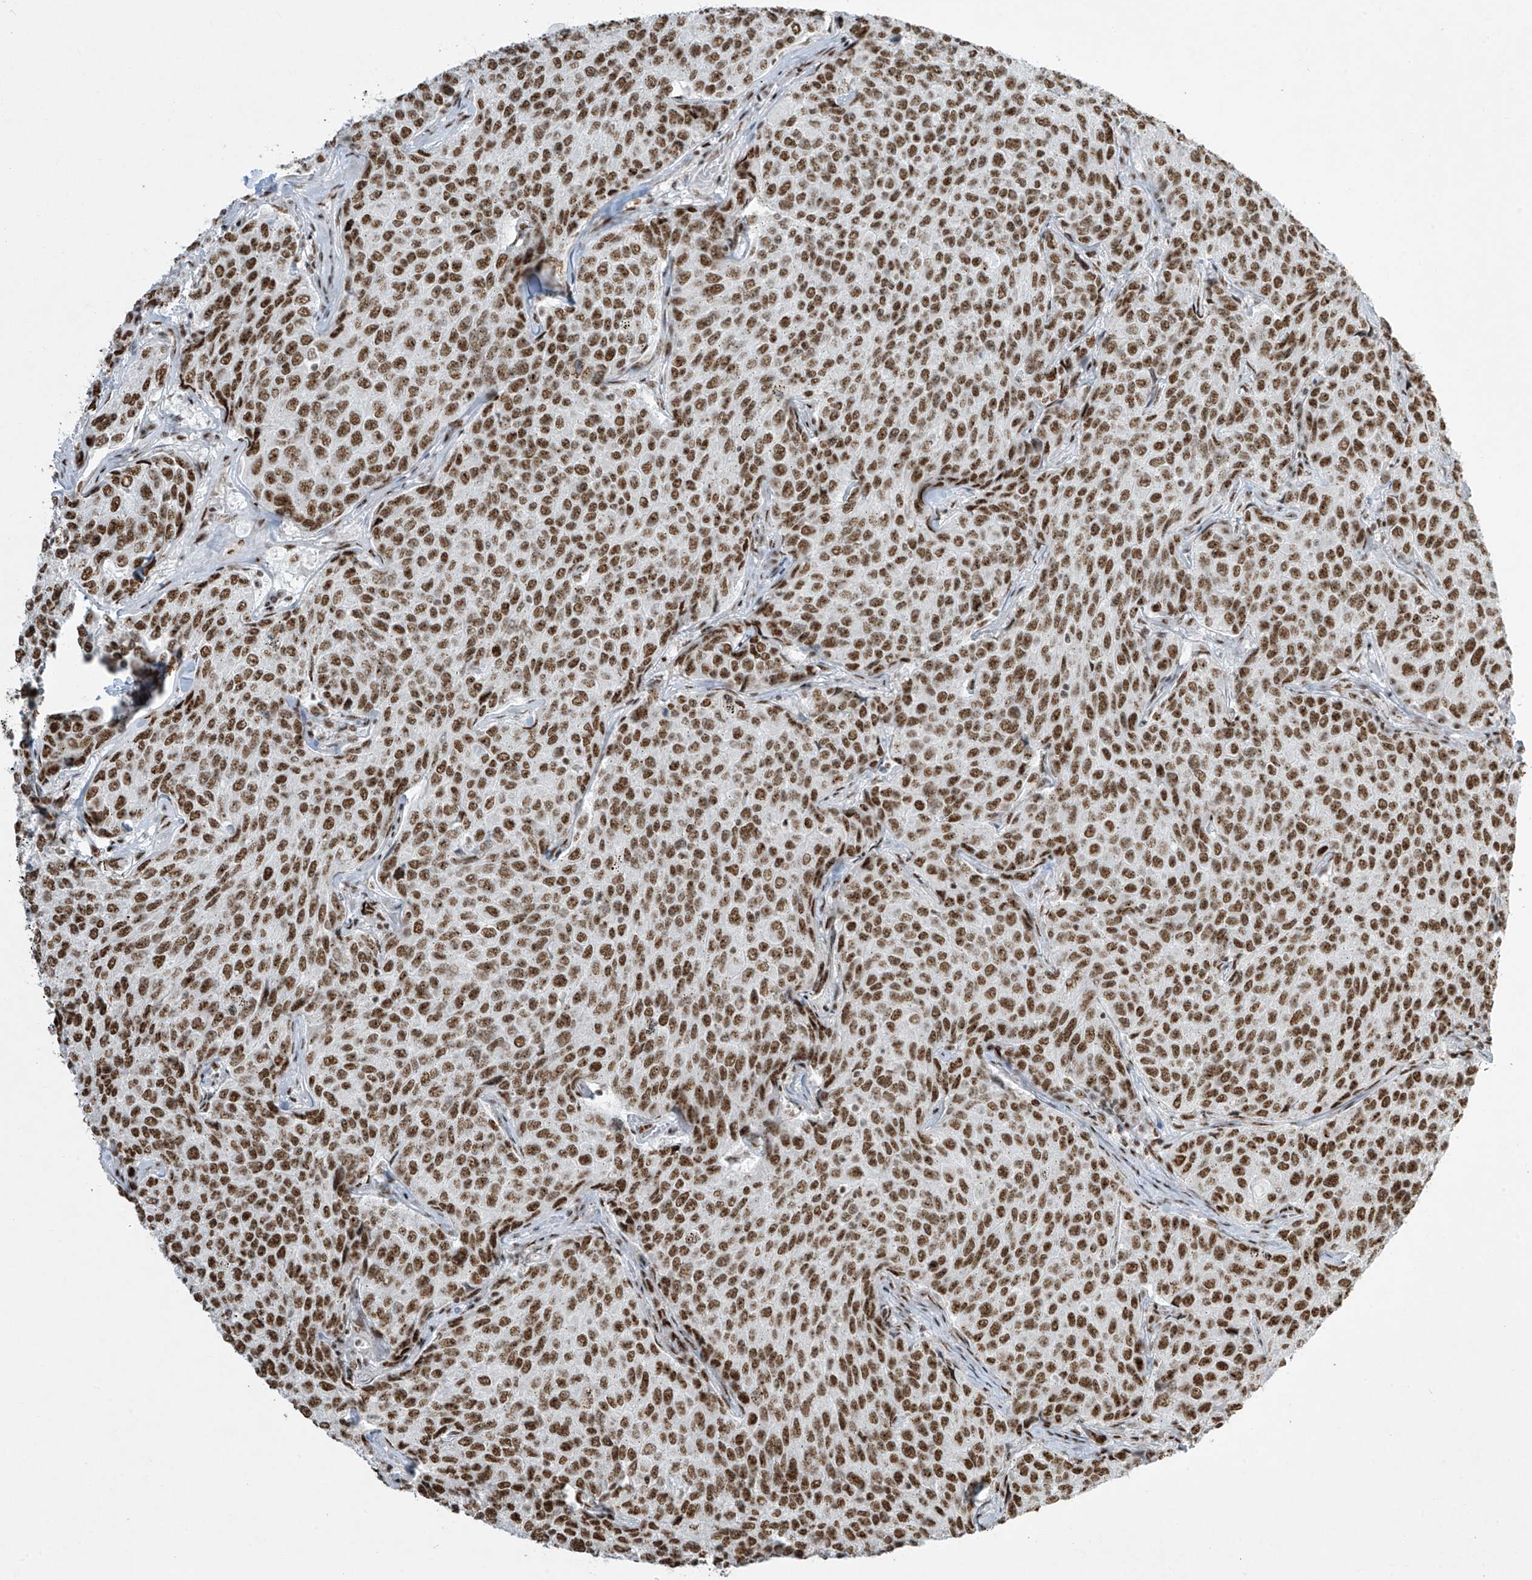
{"staining": {"intensity": "moderate", "quantity": ">75%", "location": "nuclear"}, "tissue": "breast cancer", "cell_type": "Tumor cells", "image_type": "cancer", "snomed": [{"axis": "morphology", "description": "Duct carcinoma"}, {"axis": "topography", "description": "Breast"}], "caption": "A photomicrograph of human breast intraductal carcinoma stained for a protein demonstrates moderate nuclear brown staining in tumor cells. Nuclei are stained in blue.", "gene": "MS4A6A", "patient": {"sex": "female", "age": 55}}